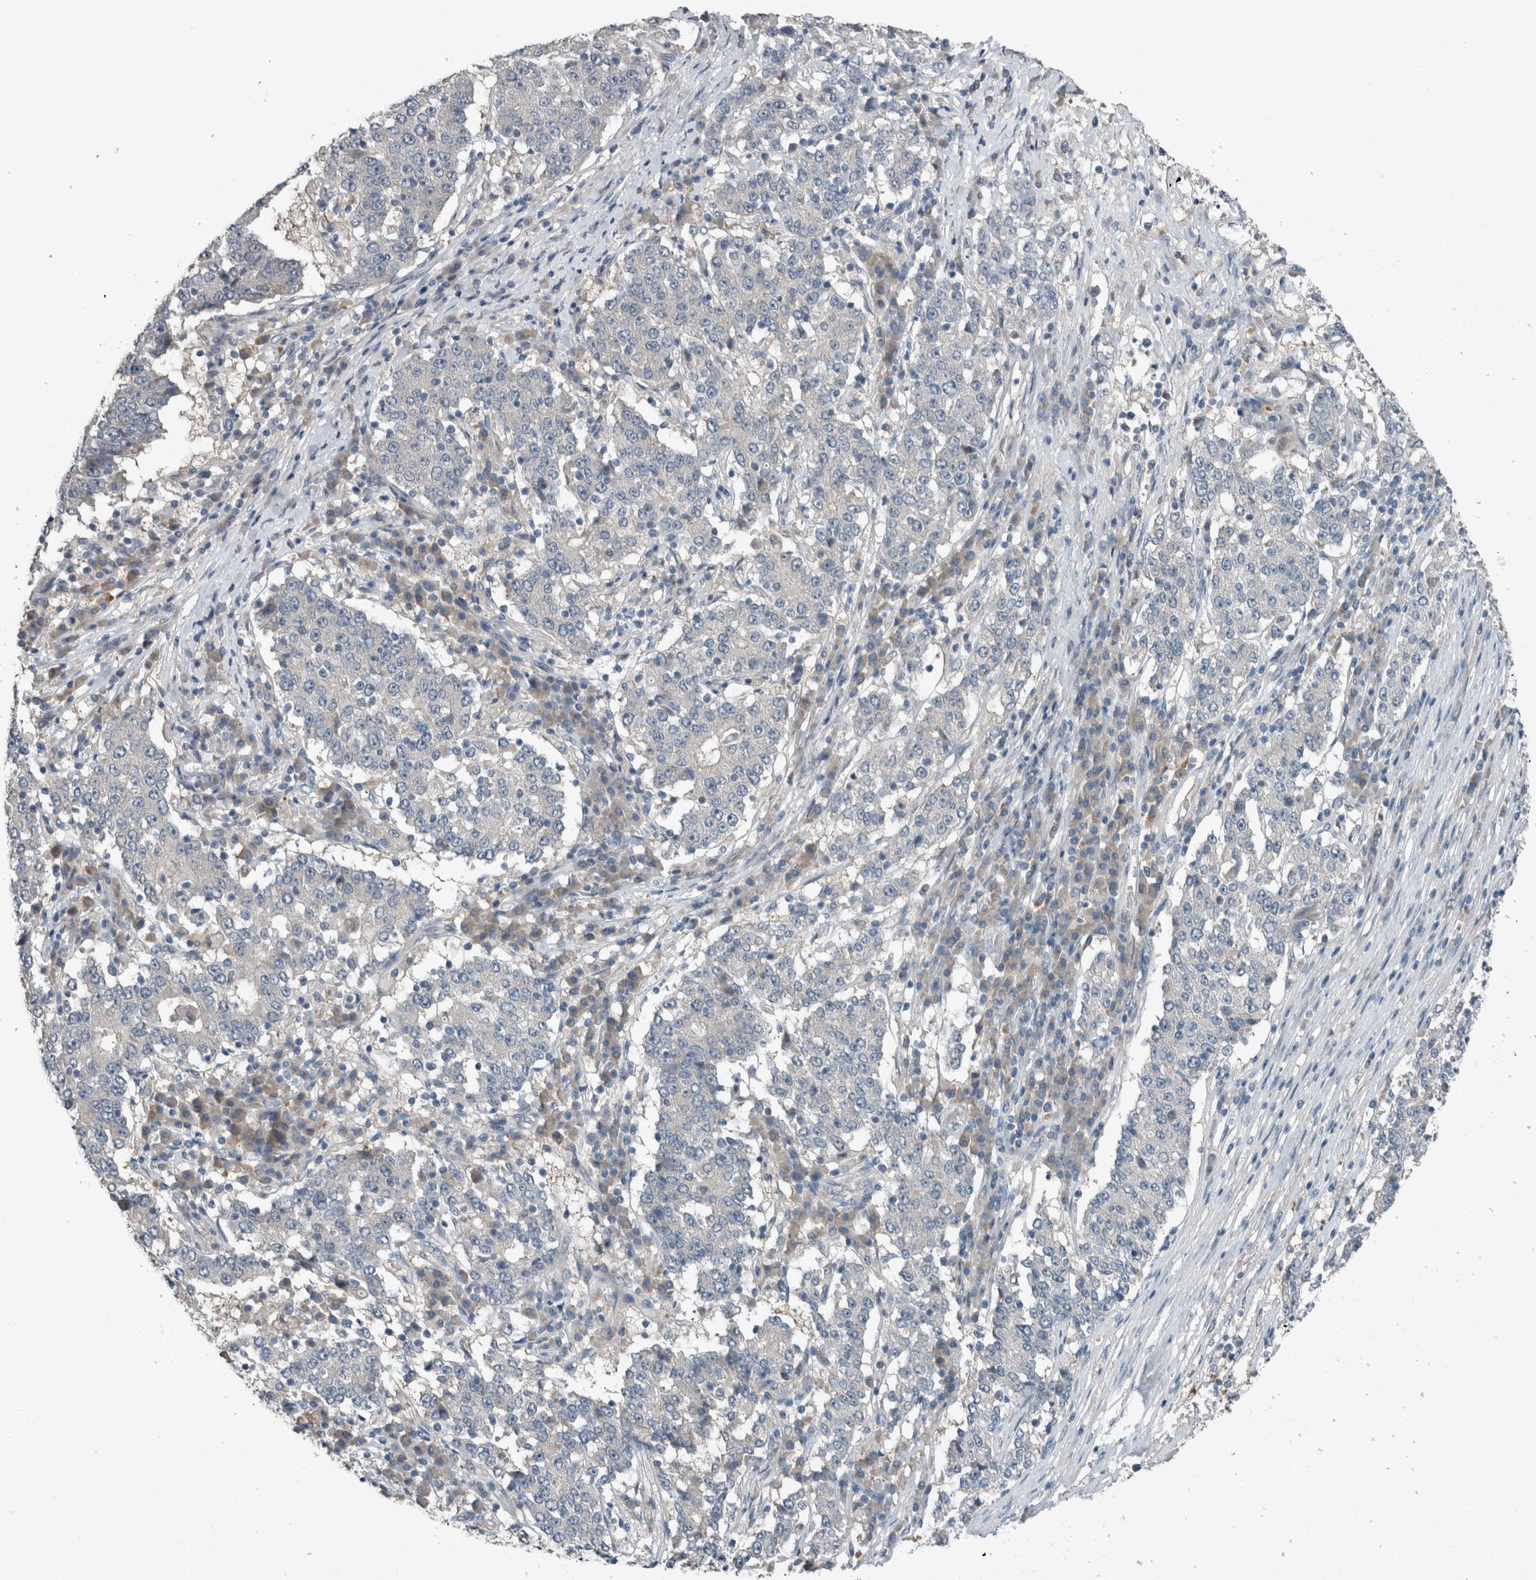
{"staining": {"intensity": "negative", "quantity": "none", "location": "none"}, "tissue": "stomach cancer", "cell_type": "Tumor cells", "image_type": "cancer", "snomed": [{"axis": "morphology", "description": "Adenocarcinoma, NOS"}, {"axis": "topography", "description": "Stomach"}], "caption": "This is an immunohistochemistry (IHC) micrograph of human stomach cancer (adenocarcinoma). There is no expression in tumor cells.", "gene": "KNTC1", "patient": {"sex": "male", "age": 59}}